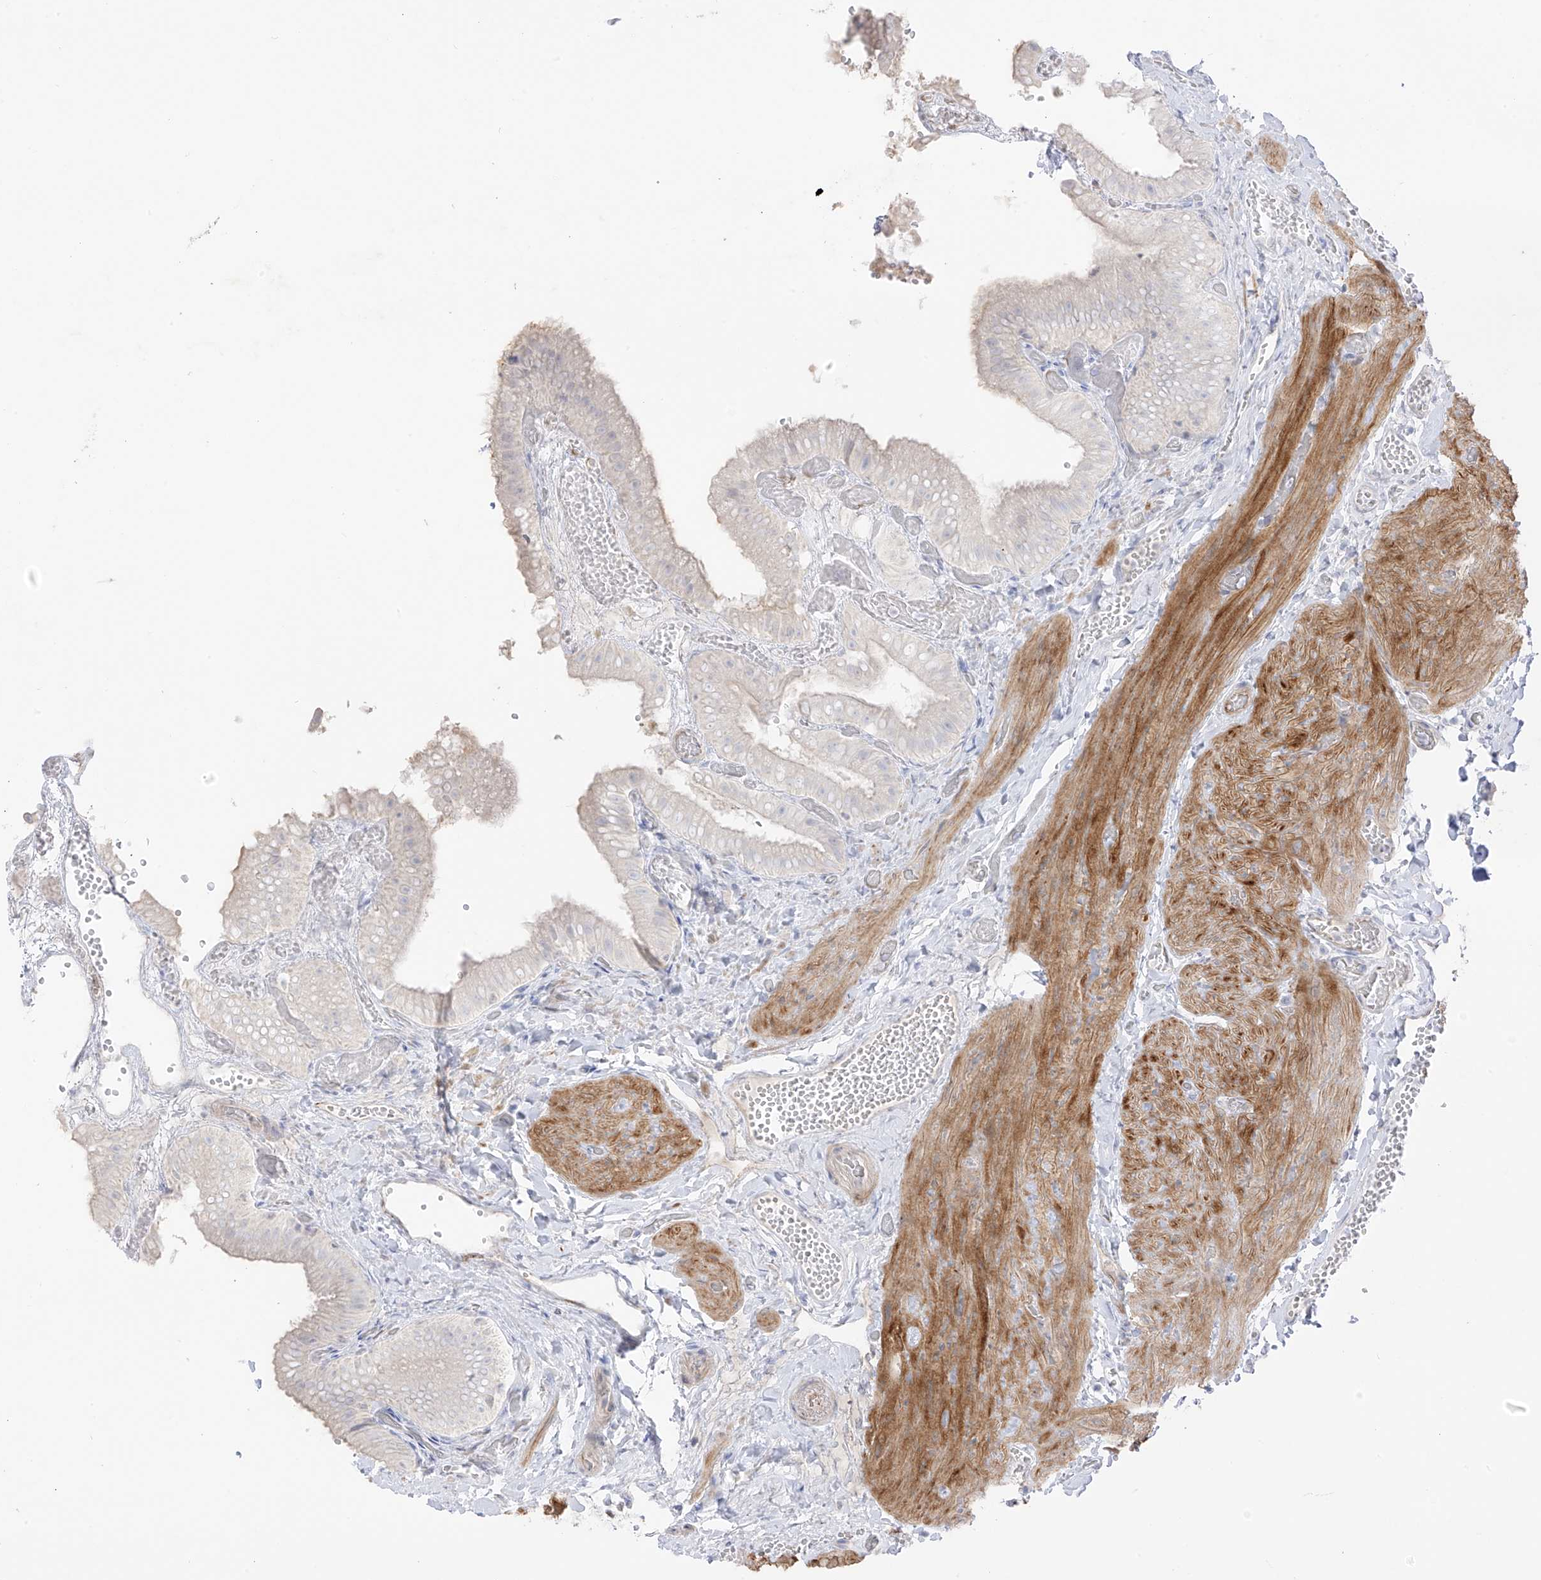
{"staining": {"intensity": "negative", "quantity": "none", "location": "none"}, "tissue": "gallbladder", "cell_type": "Glandular cells", "image_type": "normal", "snomed": [{"axis": "morphology", "description": "Normal tissue, NOS"}, {"axis": "topography", "description": "Gallbladder"}], "caption": "This is a photomicrograph of immunohistochemistry (IHC) staining of unremarkable gallbladder, which shows no staining in glandular cells.", "gene": "C11orf87", "patient": {"sex": "female", "age": 64}}